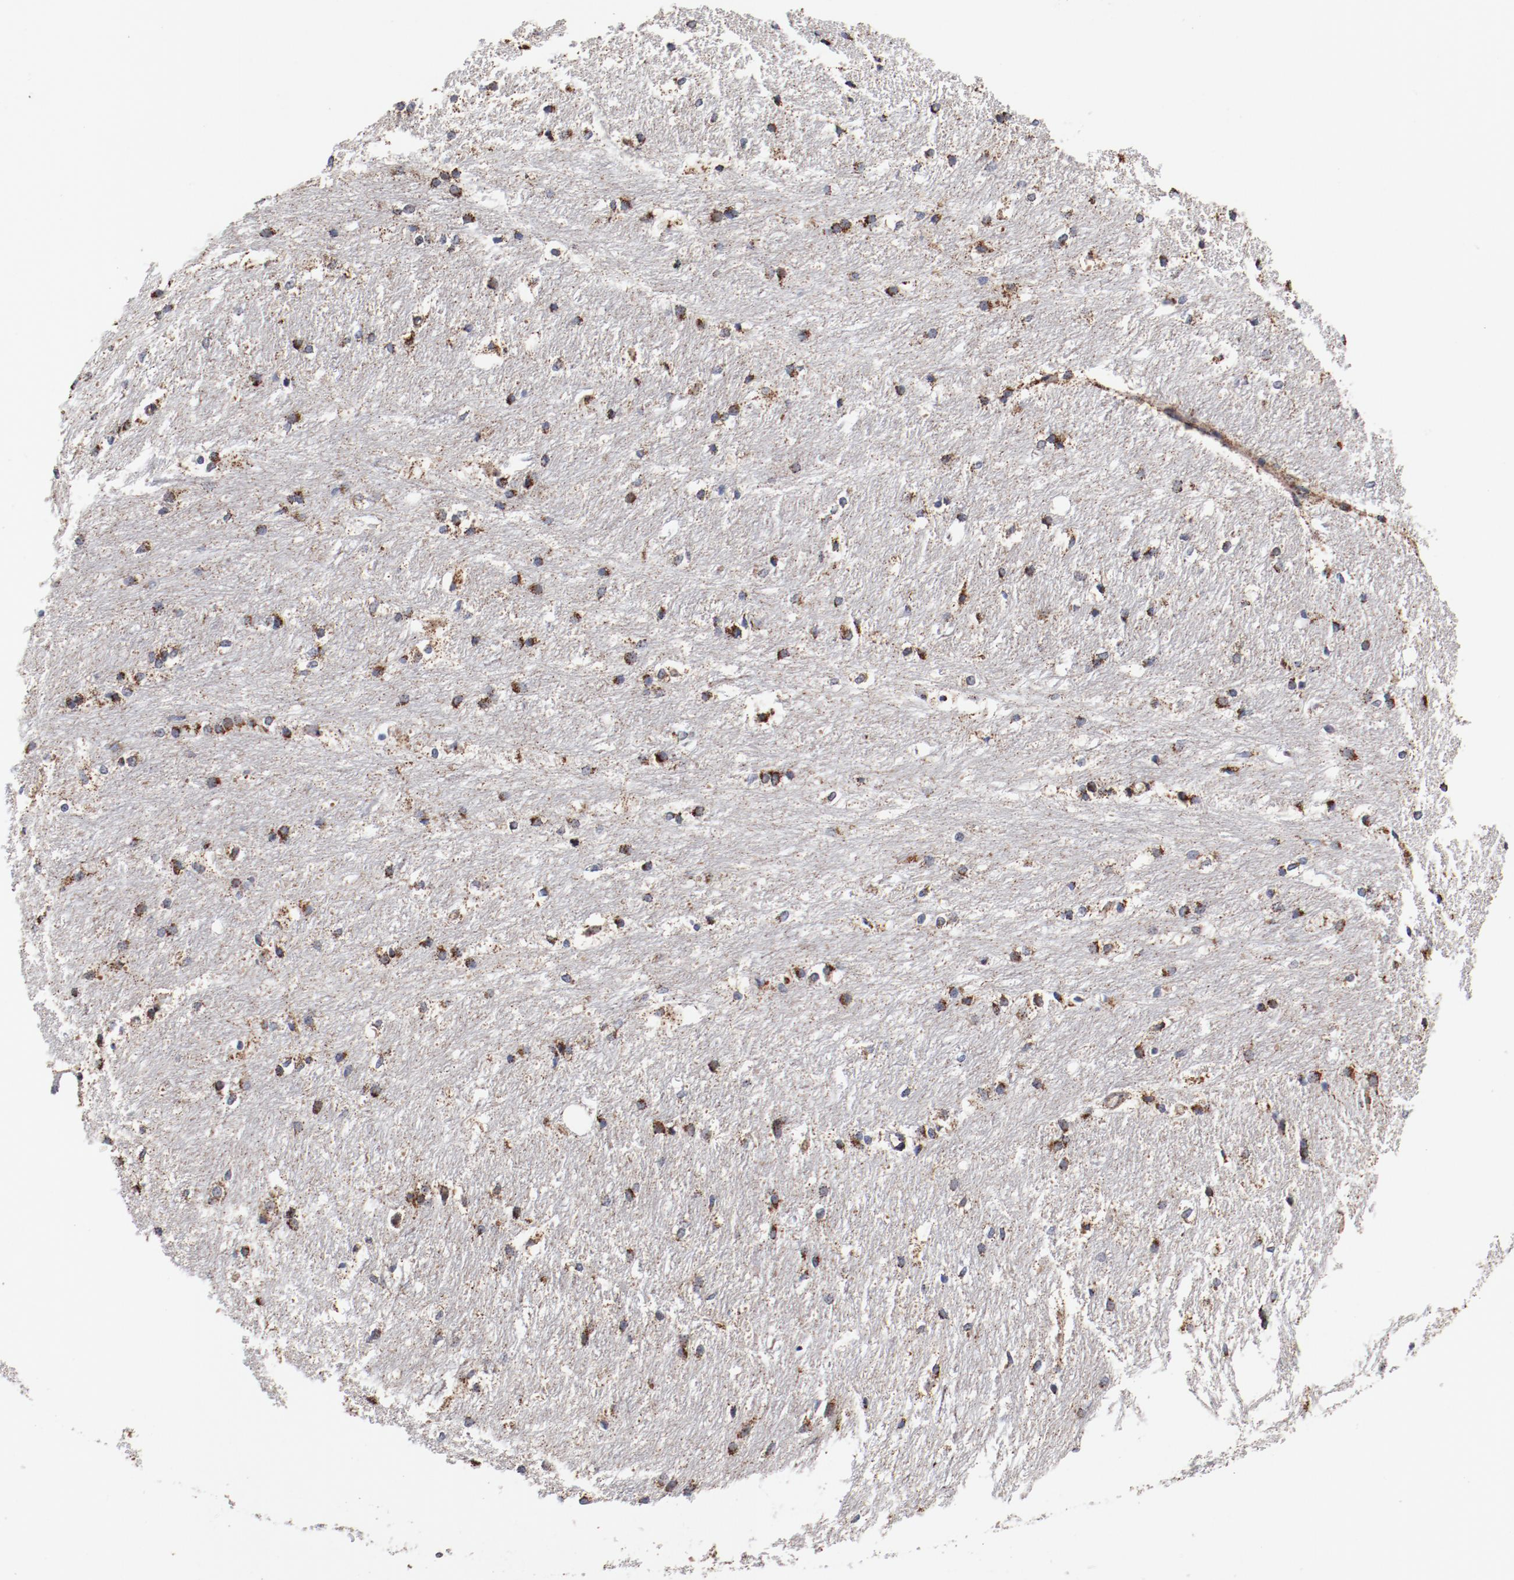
{"staining": {"intensity": "negative", "quantity": "none", "location": "none"}, "tissue": "caudate", "cell_type": "Glial cells", "image_type": "normal", "snomed": [{"axis": "morphology", "description": "Normal tissue, NOS"}, {"axis": "topography", "description": "Lateral ventricle wall"}], "caption": "Glial cells show no significant expression in normal caudate.", "gene": "NDUFV2", "patient": {"sex": "female", "age": 19}}